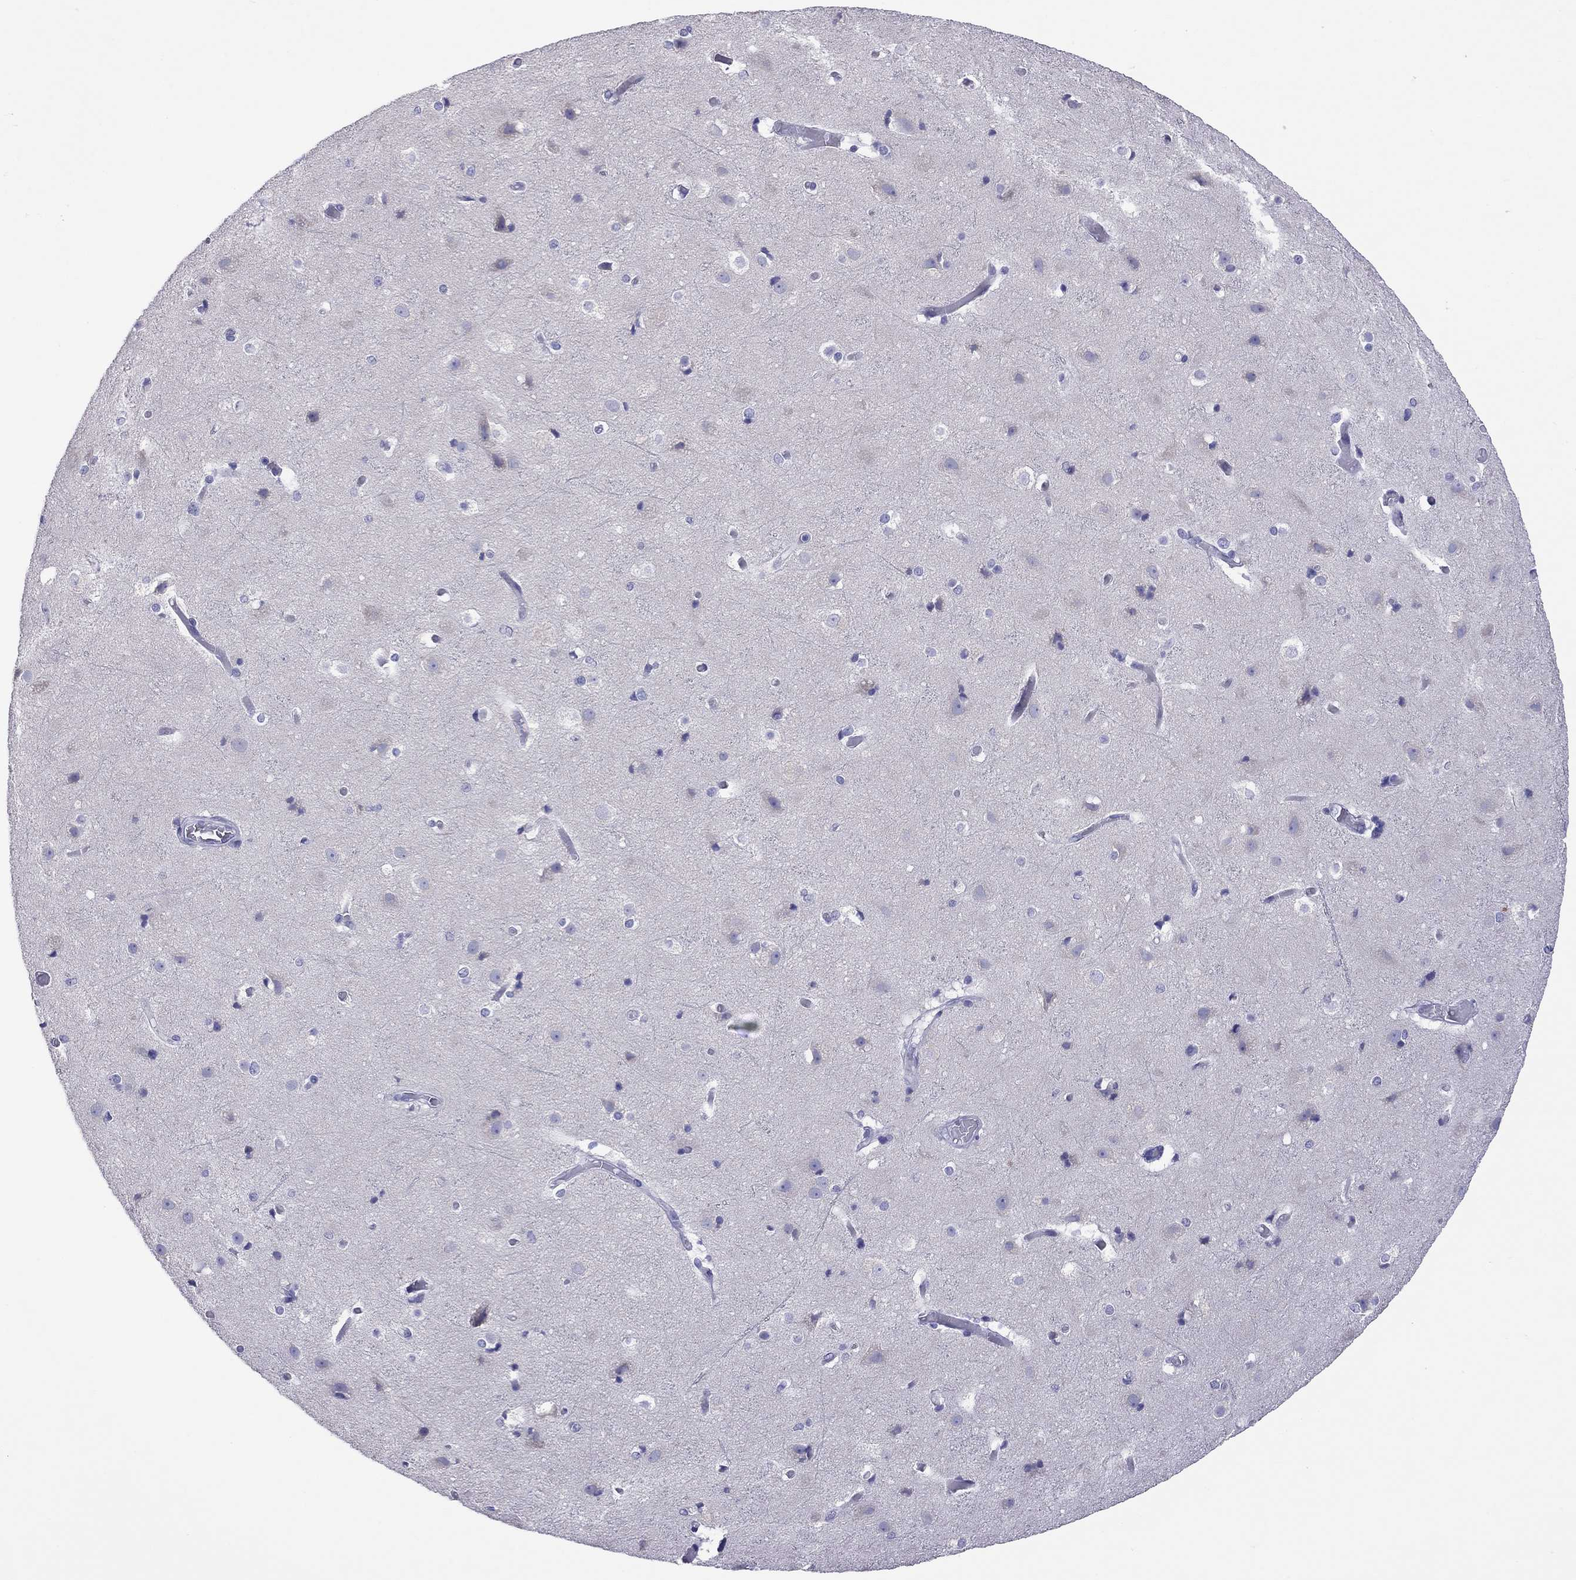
{"staining": {"intensity": "negative", "quantity": "none", "location": "none"}, "tissue": "cerebral cortex", "cell_type": "Endothelial cells", "image_type": "normal", "snomed": [{"axis": "morphology", "description": "Normal tissue, NOS"}, {"axis": "topography", "description": "Cerebral cortex"}], "caption": "Immunohistochemistry (IHC) of unremarkable cerebral cortex reveals no staining in endothelial cells.", "gene": "COL9A1", "patient": {"sex": "female", "age": 52}}